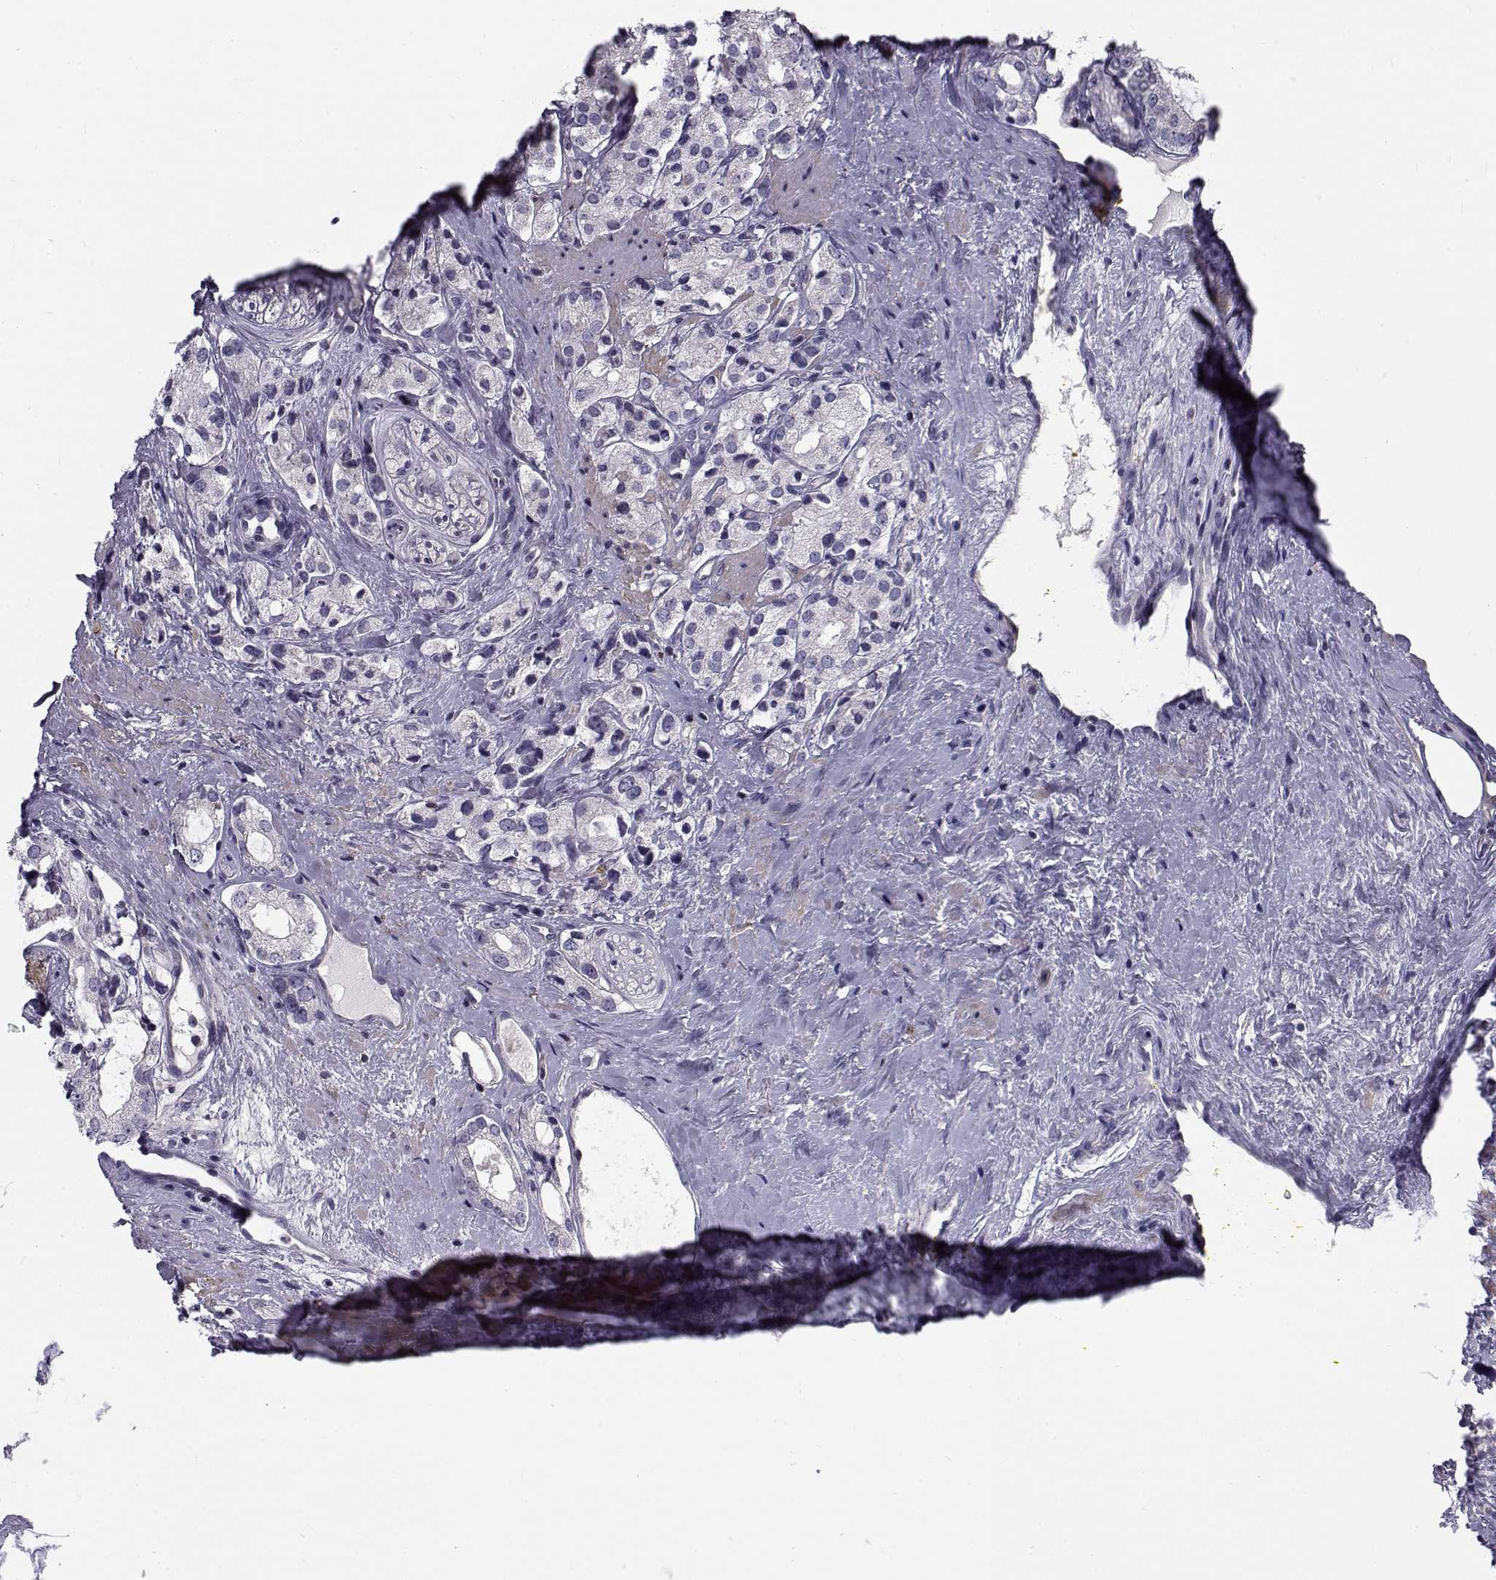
{"staining": {"intensity": "negative", "quantity": "none", "location": "none"}, "tissue": "prostate cancer", "cell_type": "Tumor cells", "image_type": "cancer", "snomed": [{"axis": "morphology", "description": "Adenocarcinoma, NOS"}, {"axis": "topography", "description": "Prostate"}], "caption": "Immunohistochemistry histopathology image of prostate cancer (adenocarcinoma) stained for a protein (brown), which demonstrates no positivity in tumor cells. (DAB immunohistochemistry, high magnification).", "gene": "LRRC27", "patient": {"sex": "male", "age": 66}}